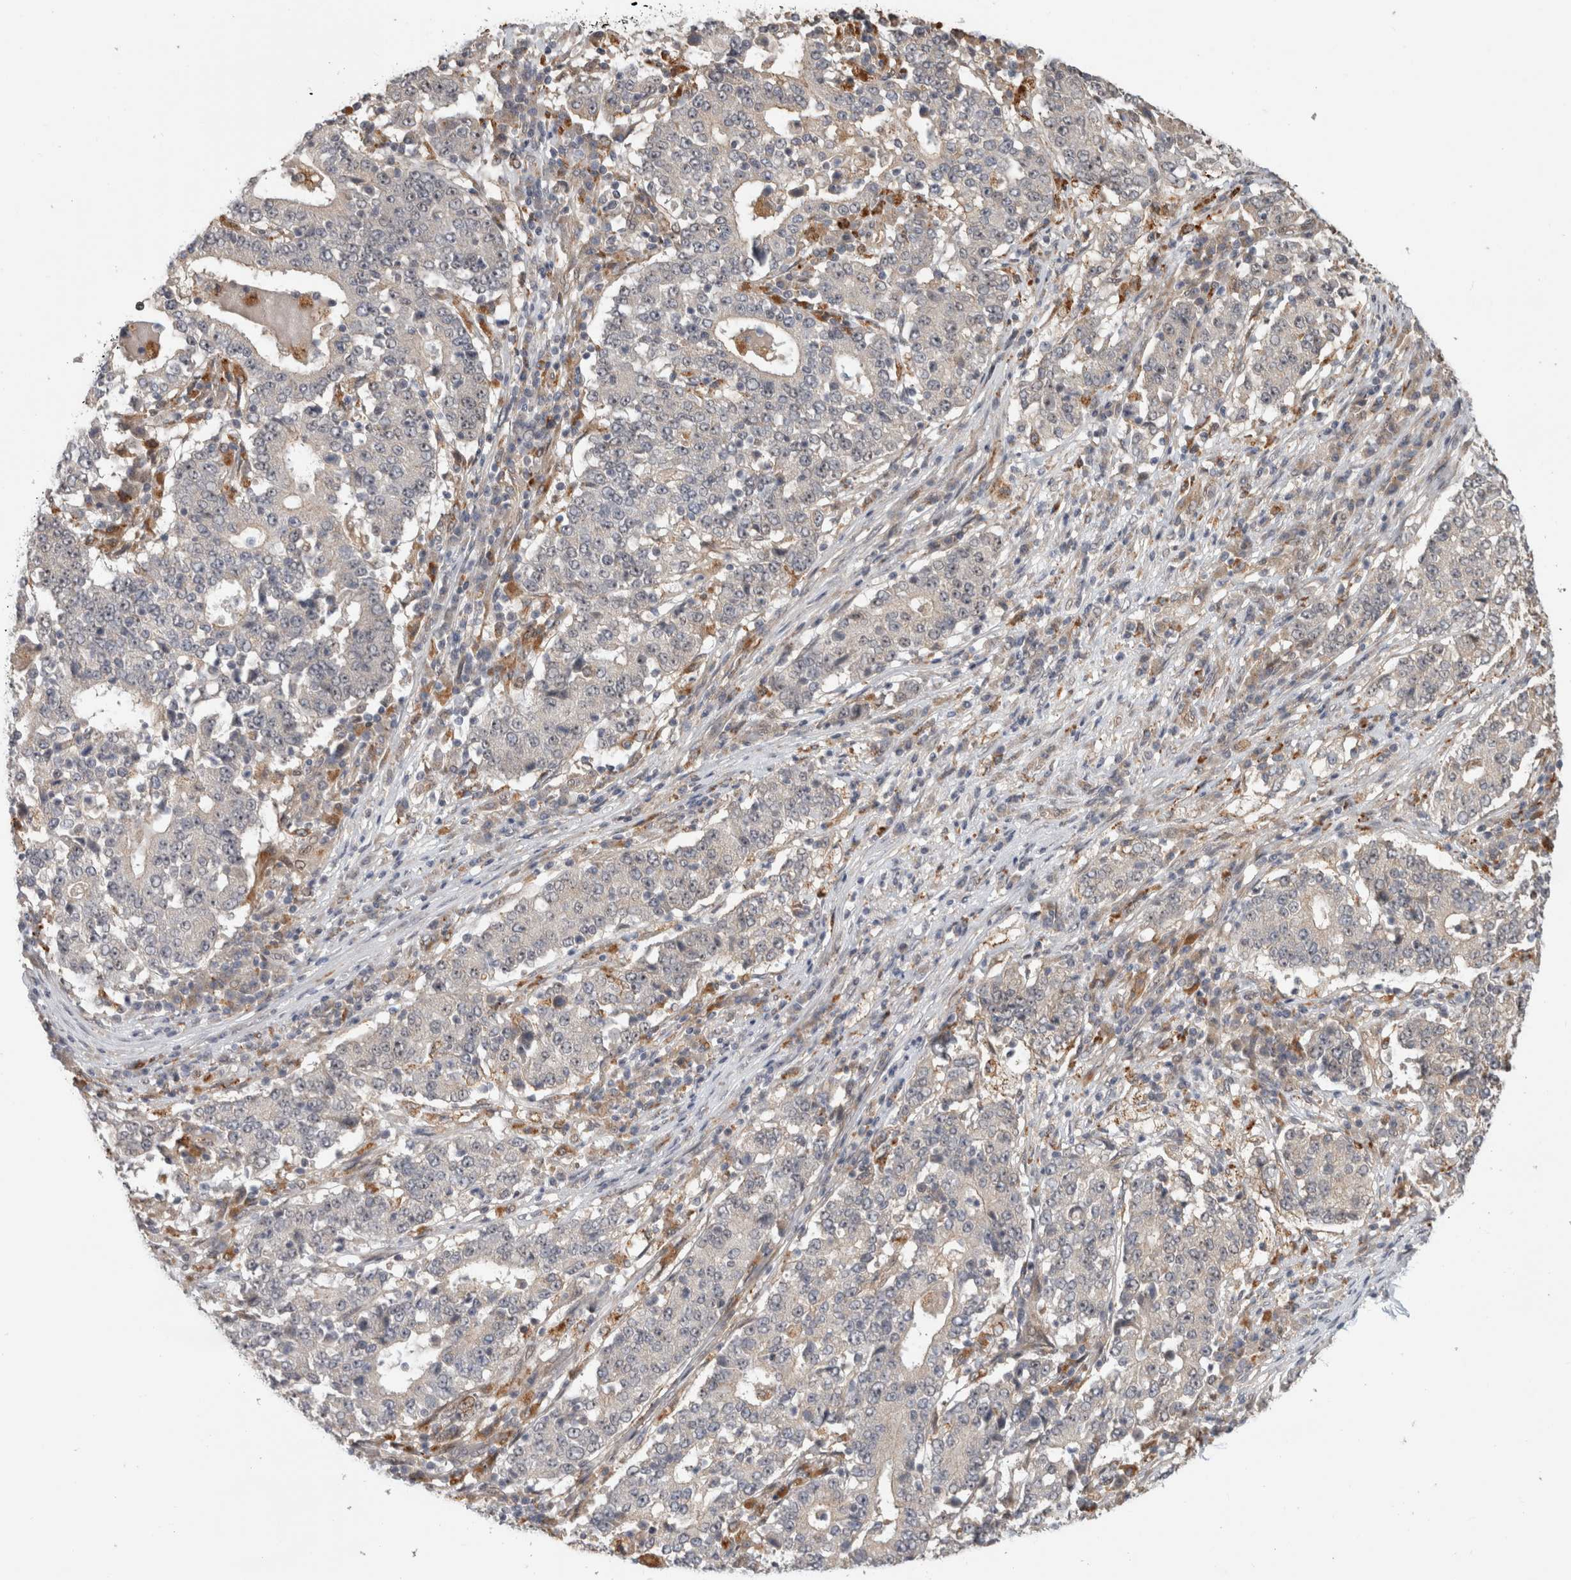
{"staining": {"intensity": "negative", "quantity": "none", "location": "none"}, "tissue": "stomach cancer", "cell_type": "Tumor cells", "image_type": "cancer", "snomed": [{"axis": "morphology", "description": "Adenocarcinoma, NOS"}, {"axis": "topography", "description": "Stomach"}], "caption": "IHC image of stomach cancer stained for a protein (brown), which displays no expression in tumor cells.", "gene": "NAB2", "patient": {"sex": "male", "age": 59}}